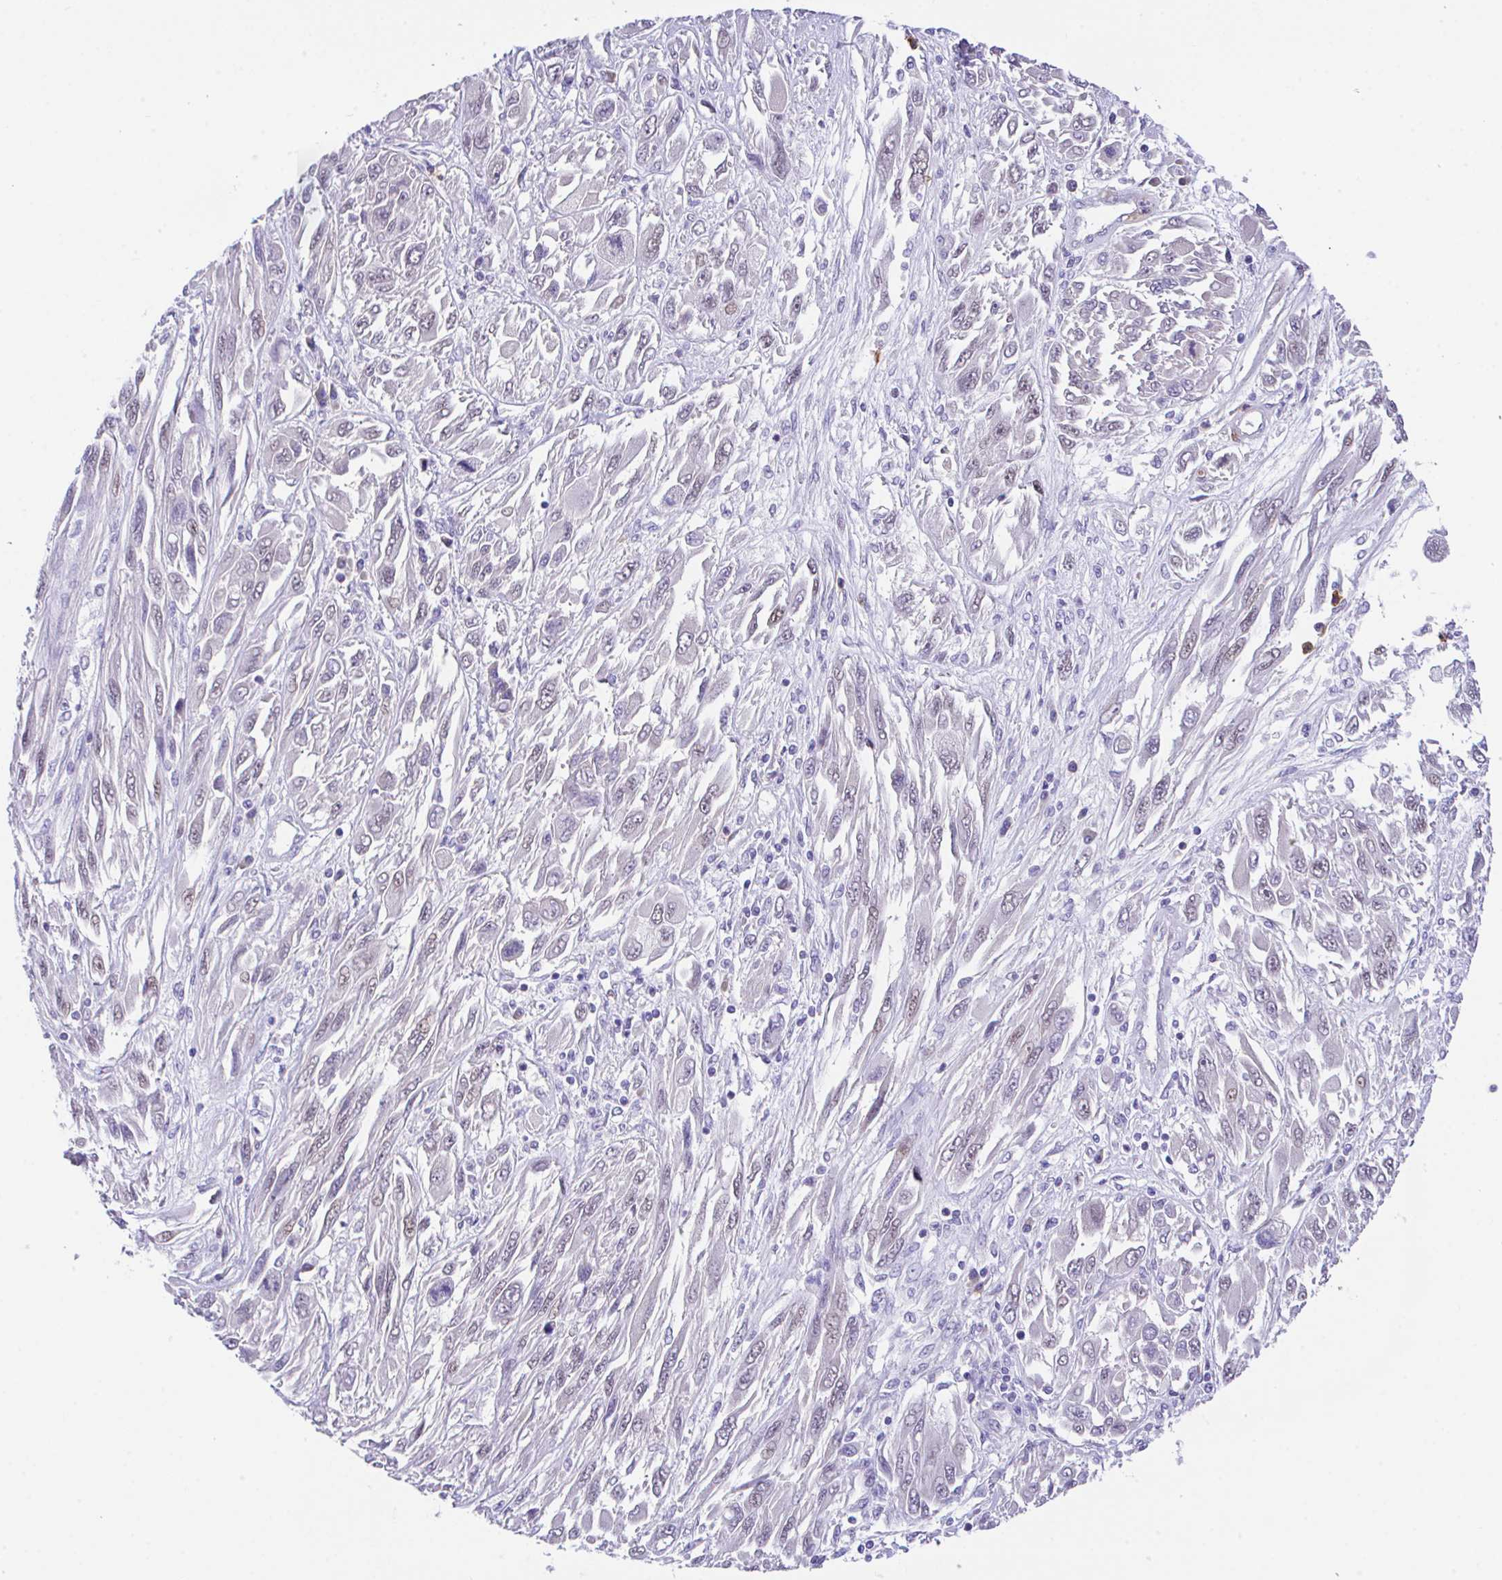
{"staining": {"intensity": "weak", "quantity": "25%-75%", "location": "nuclear"}, "tissue": "melanoma", "cell_type": "Tumor cells", "image_type": "cancer", "snomed": [{"axis": "morphology", "description": "Malignant melanoma, NOS"}, {"axis": "topography", "description": "Skin"}], "caption": "Weak nuclear expression for a protein is identified in about 25%-75% of tumor cells of malignant melanoma using immunohistochemistry (IHC).", "gene": "HOXB4", "patient": {"sex": "female", "age": 91}}